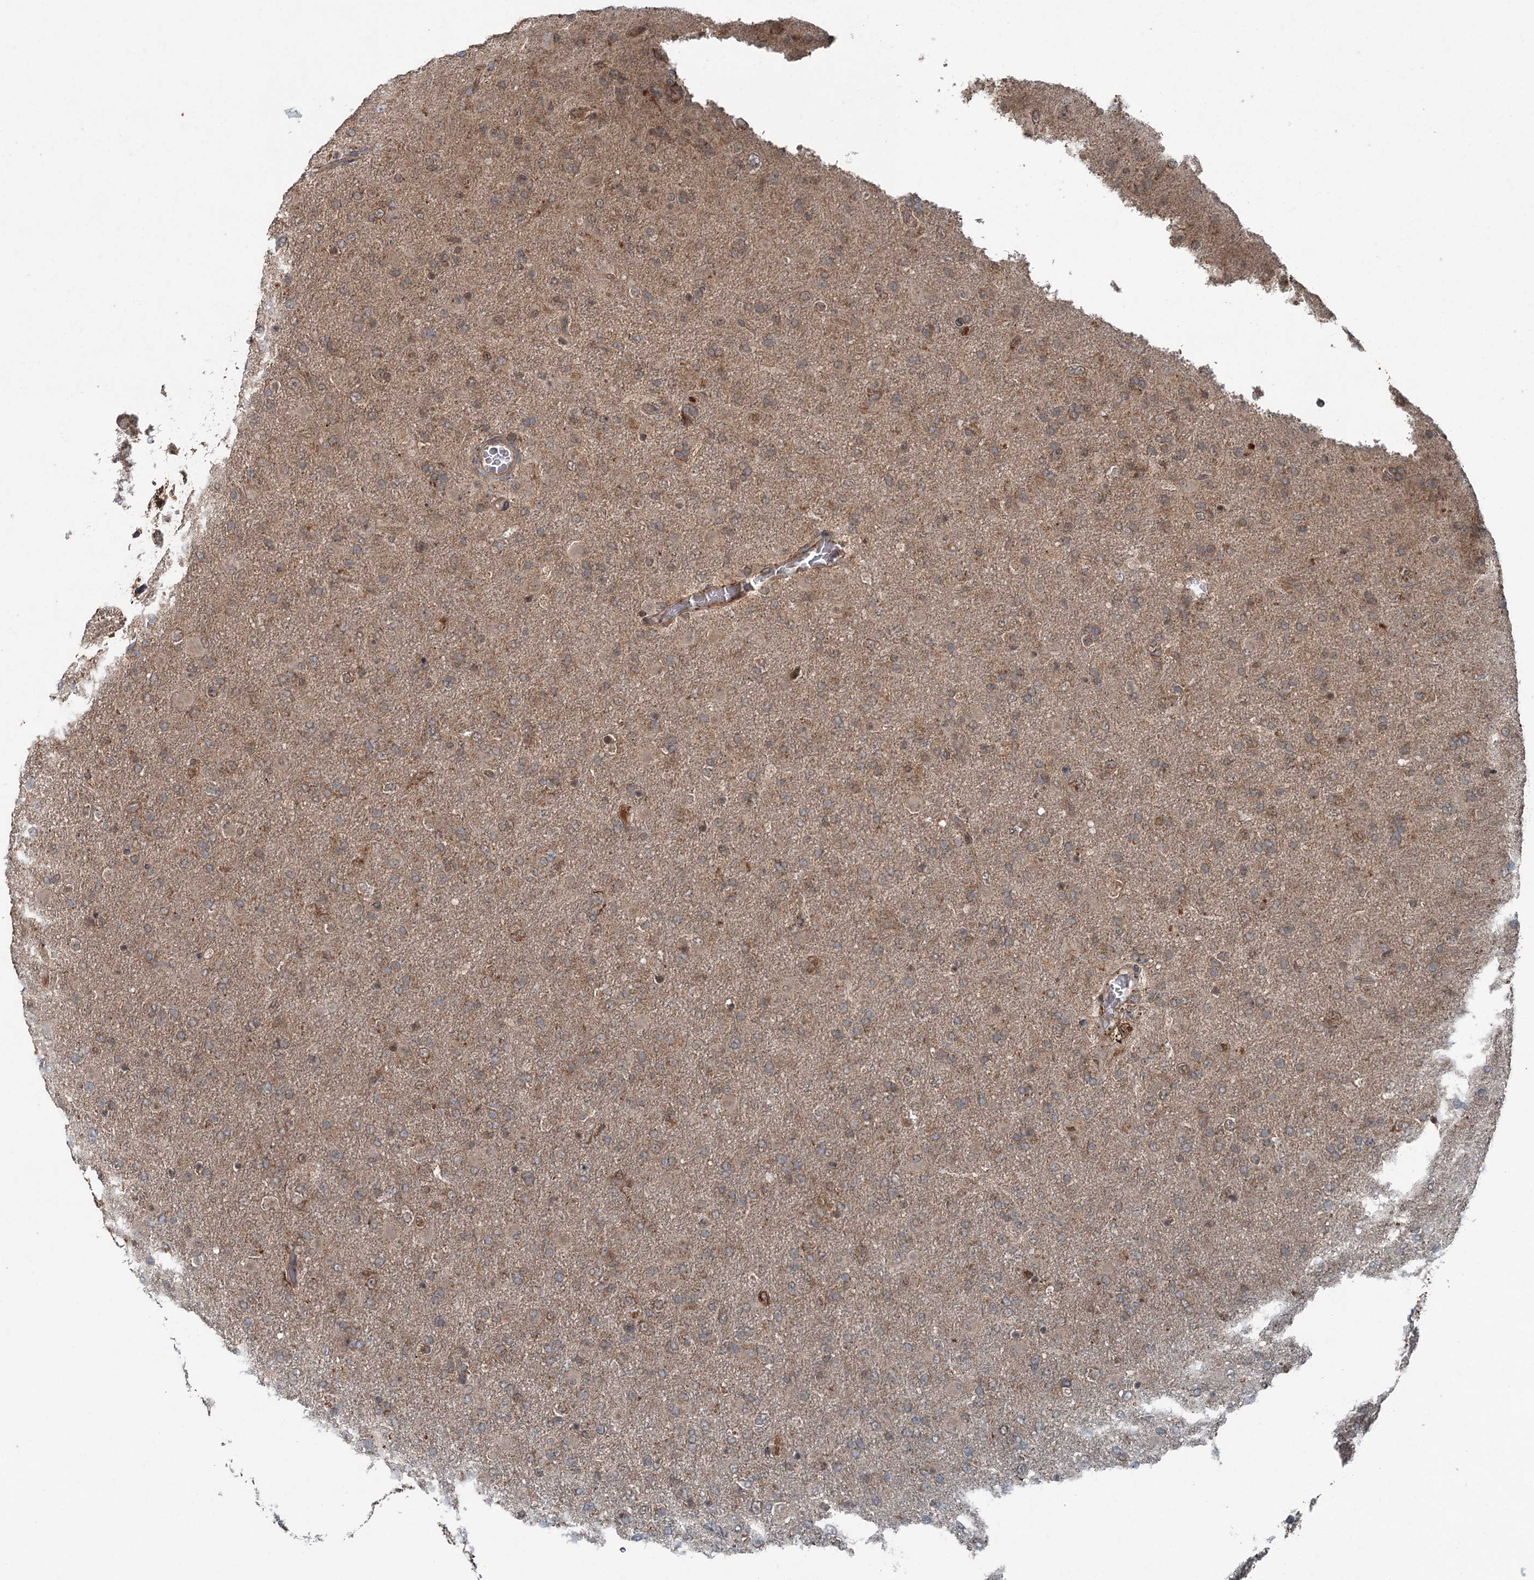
{"staining": {"intensity": "weak", "quantity": ">75%", "location": "cytoplasmic/membranous"}, "tissue": "glioma", "cell_type": "Tumor cells", "image_type": "cancer", "snomed": [{"axis": "morphology", "description": "Glioma, malignant, Low grade"}, {"axis": "topography", "description": "Brain"}], "caption": "Immunohistochemical staining of glioma reveals weak cytoplasmic/membranous protein positivity in approximately >75% of tumor cells. (Stains: DAB in brown, nuclei in blue, Microscopy: brightfield microscopy at high magnification).", "gene": "SKIC3", "patient": {"sex": "male", "age": 65}}